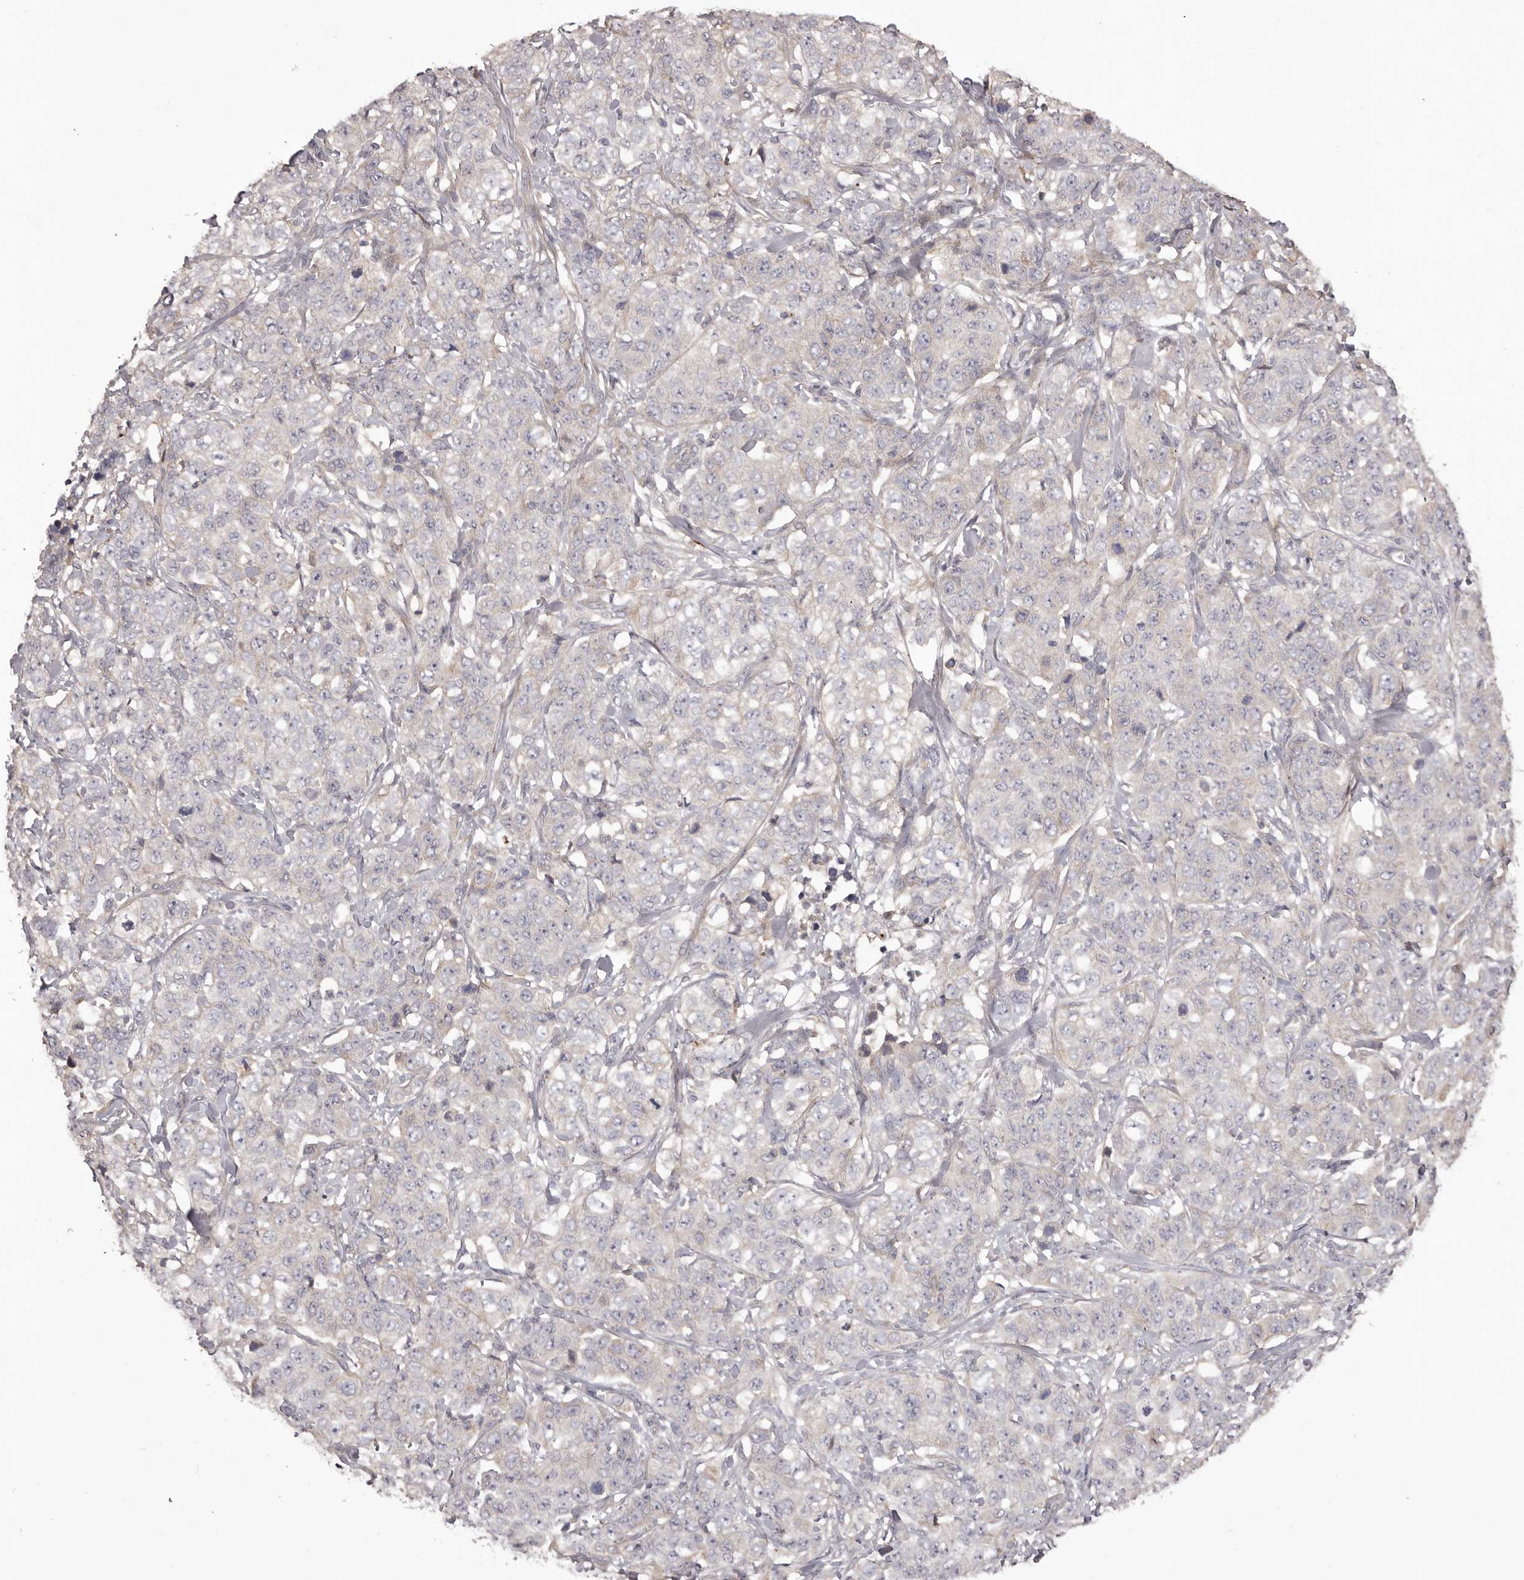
{"staining": {"intensity": "negative", "quantity": "none", "location": "none"}, "tissue": "stomach cancer", "cell_type": "Tumor cells", "image_type": "cancer", "snomed": [{"axis": "morphology", "description": "Adenocarcinoma, NOS"}, {"axis": "topography", "description": "Stomach"}], "caption": "IHC histopathology image of adenocarcinoma (stomach) stained for a protein (brown), which reveals no staining in tumor cells. (DAB immunohistochemistry (IHC) visualized using brightfield microscopy, high magnification).", "gene": "PNRC1", "patient": {"sex": "male", "age": 48}}